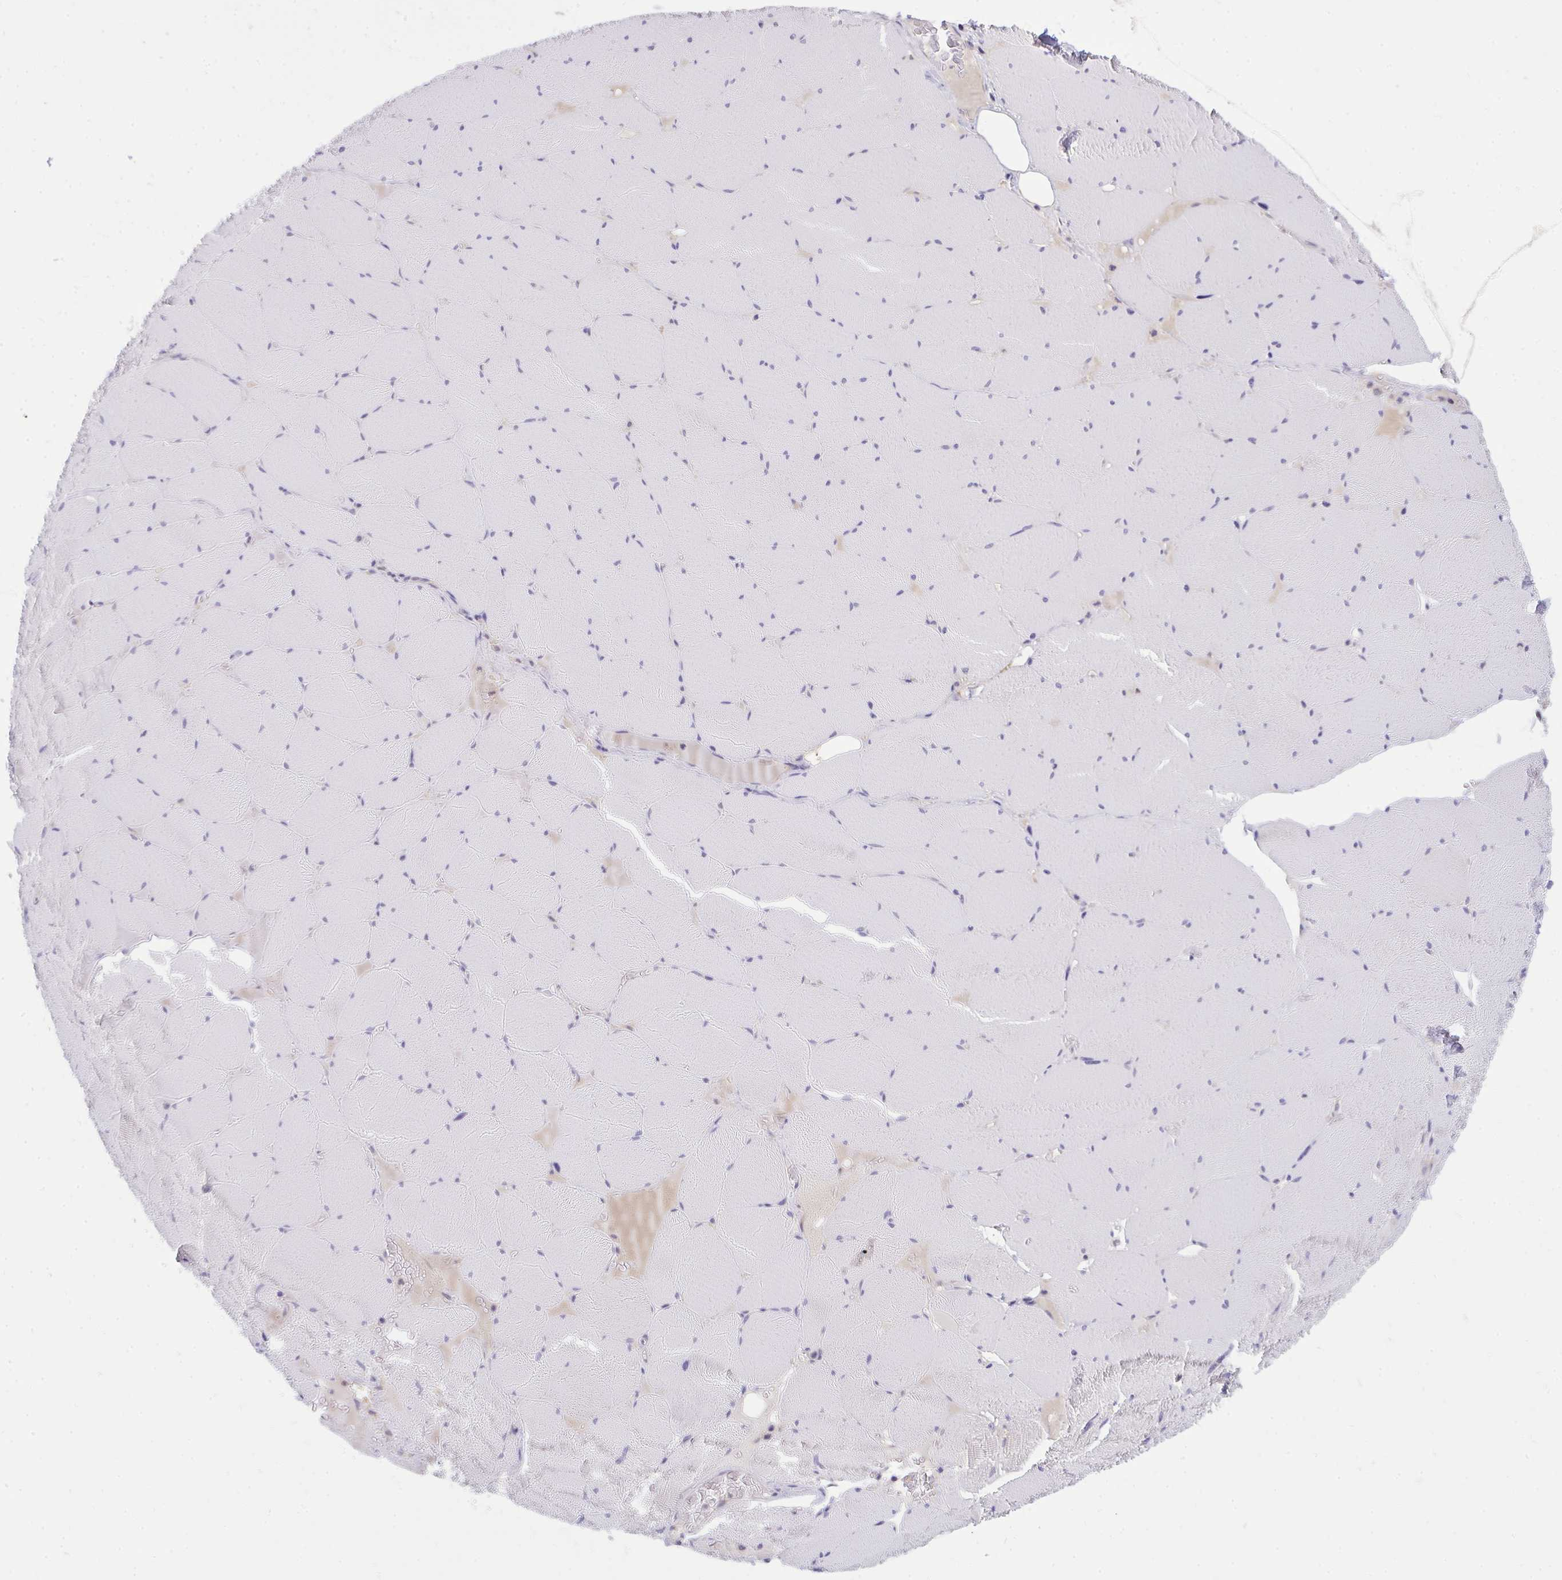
{"staining": {"intensity": "negative", "quantity": "none", "location": "none"}, "tissue": "skeletal muscle", "cell_type": "Myocytes", "image_type": "normal", "snomed": [{"axis": "morphology", "description": "Normal tissue, NOS"}, {"axis": "topography", "description": "Skeletal muscle"}, {"axis": "topography", "description": "Head-Neck"}], "caption": "IHC image of benign skeletal muscle: human skeletal muscle stained with DAB exhibits no significant protein expression in myocytes.", "gene": "C19orf54", "patient": {"sex": "male", "age": 66}}